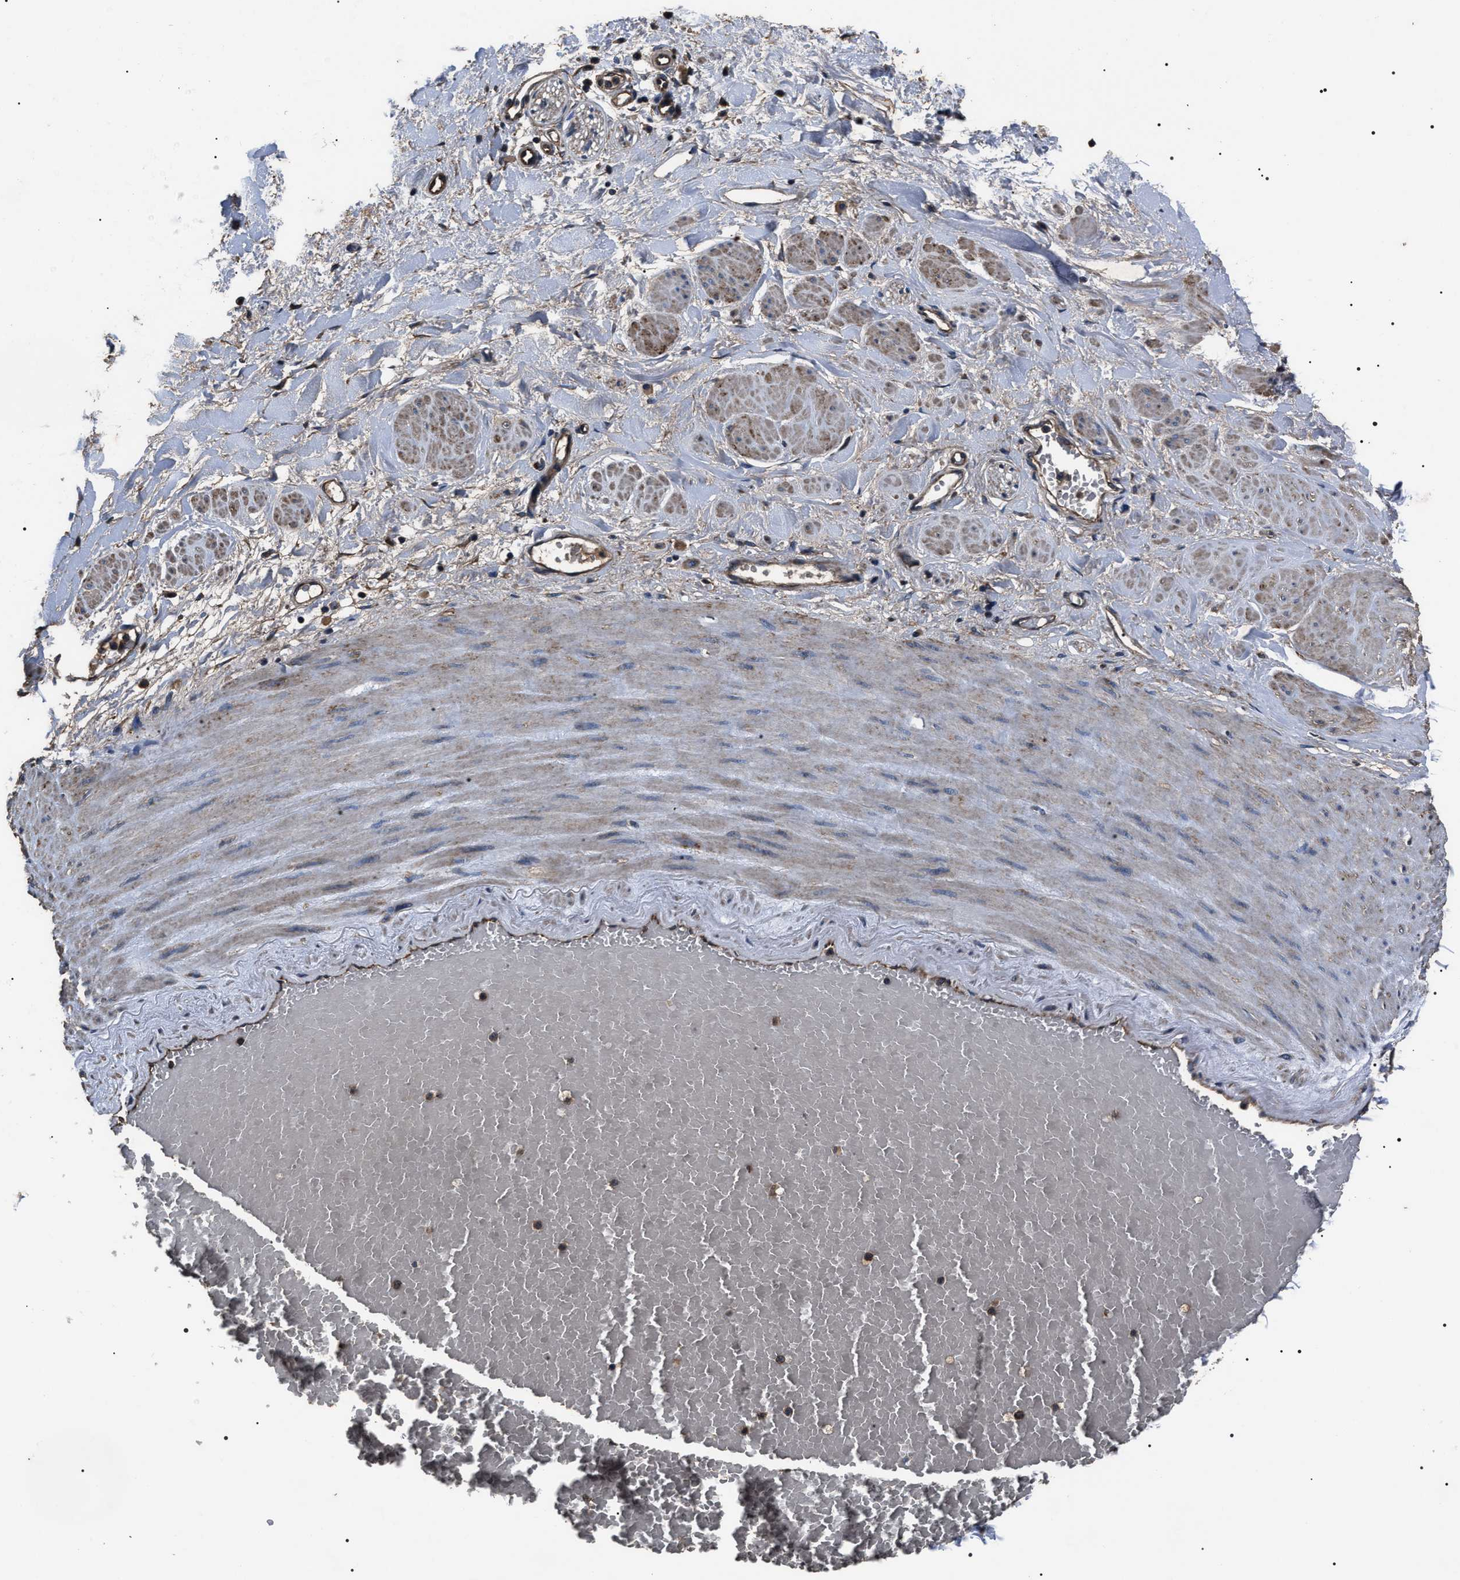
{"staining": {"intensity": "moderate", "quantity": "<25%", "location": "cytoplasmic/membranous"}, "tissue": "adipose tissue", "cell_type": "Adipocytes", "image_type": "normal", "snomed": [{"axis": "morphology", "description": "Normal tissue, NOS"}, {"axis": "topography", "description": "Soft tissue"}, {"axis": "topography", "description": "Vascular tissue"}], "caption": "Immunohistochemical staining of normal adipose tissue exhibits moderate cytoplasmic/membranous protein staining in approximately <25% of adipocytes. (Stains: DAB (3,3'-diaminobenzidine) in brown, nuclei in blue, Microscopy: brightfield microscopy at high magnification).", "gene": "HSCB", "patient": {"sex": "female", "age": 35}}